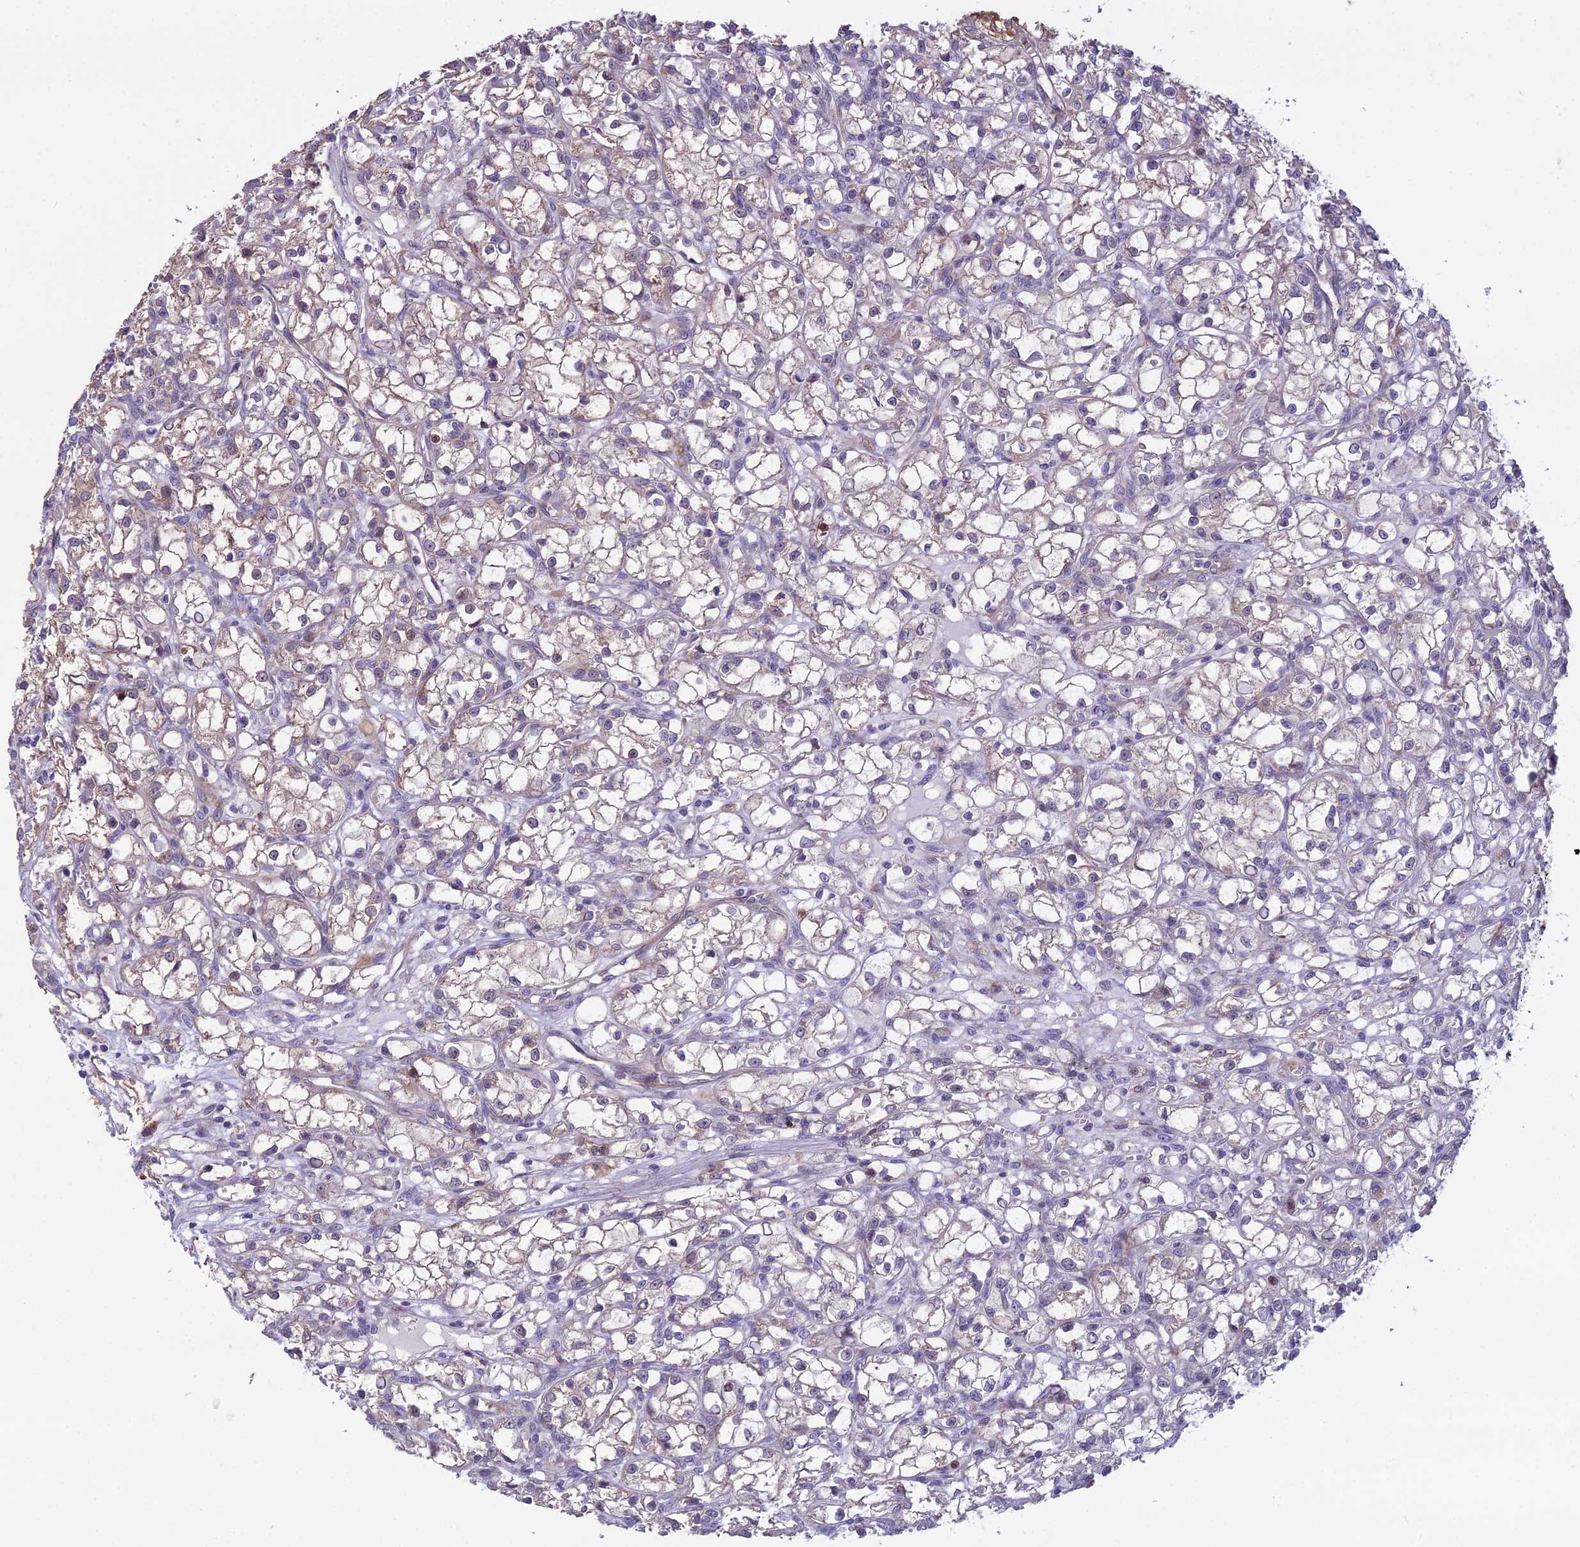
{"staining": {"intensity": "negative", "quantity": "none", "location": "none"}, "tissue": "renal cancer", "cell_type": "Tumor cells", "image_type": "cancer", "snomed": [{"axis": "morphology", "description": "Adenocarcinoma, NOS"}, {"axis": "topography", "description": "Kidney"}], "caption": "There is no significant expression in tumor cells of adenocarcinoma (renal).", "gene": "DUS2", "patient": {"sex": "female", "age": 59}}